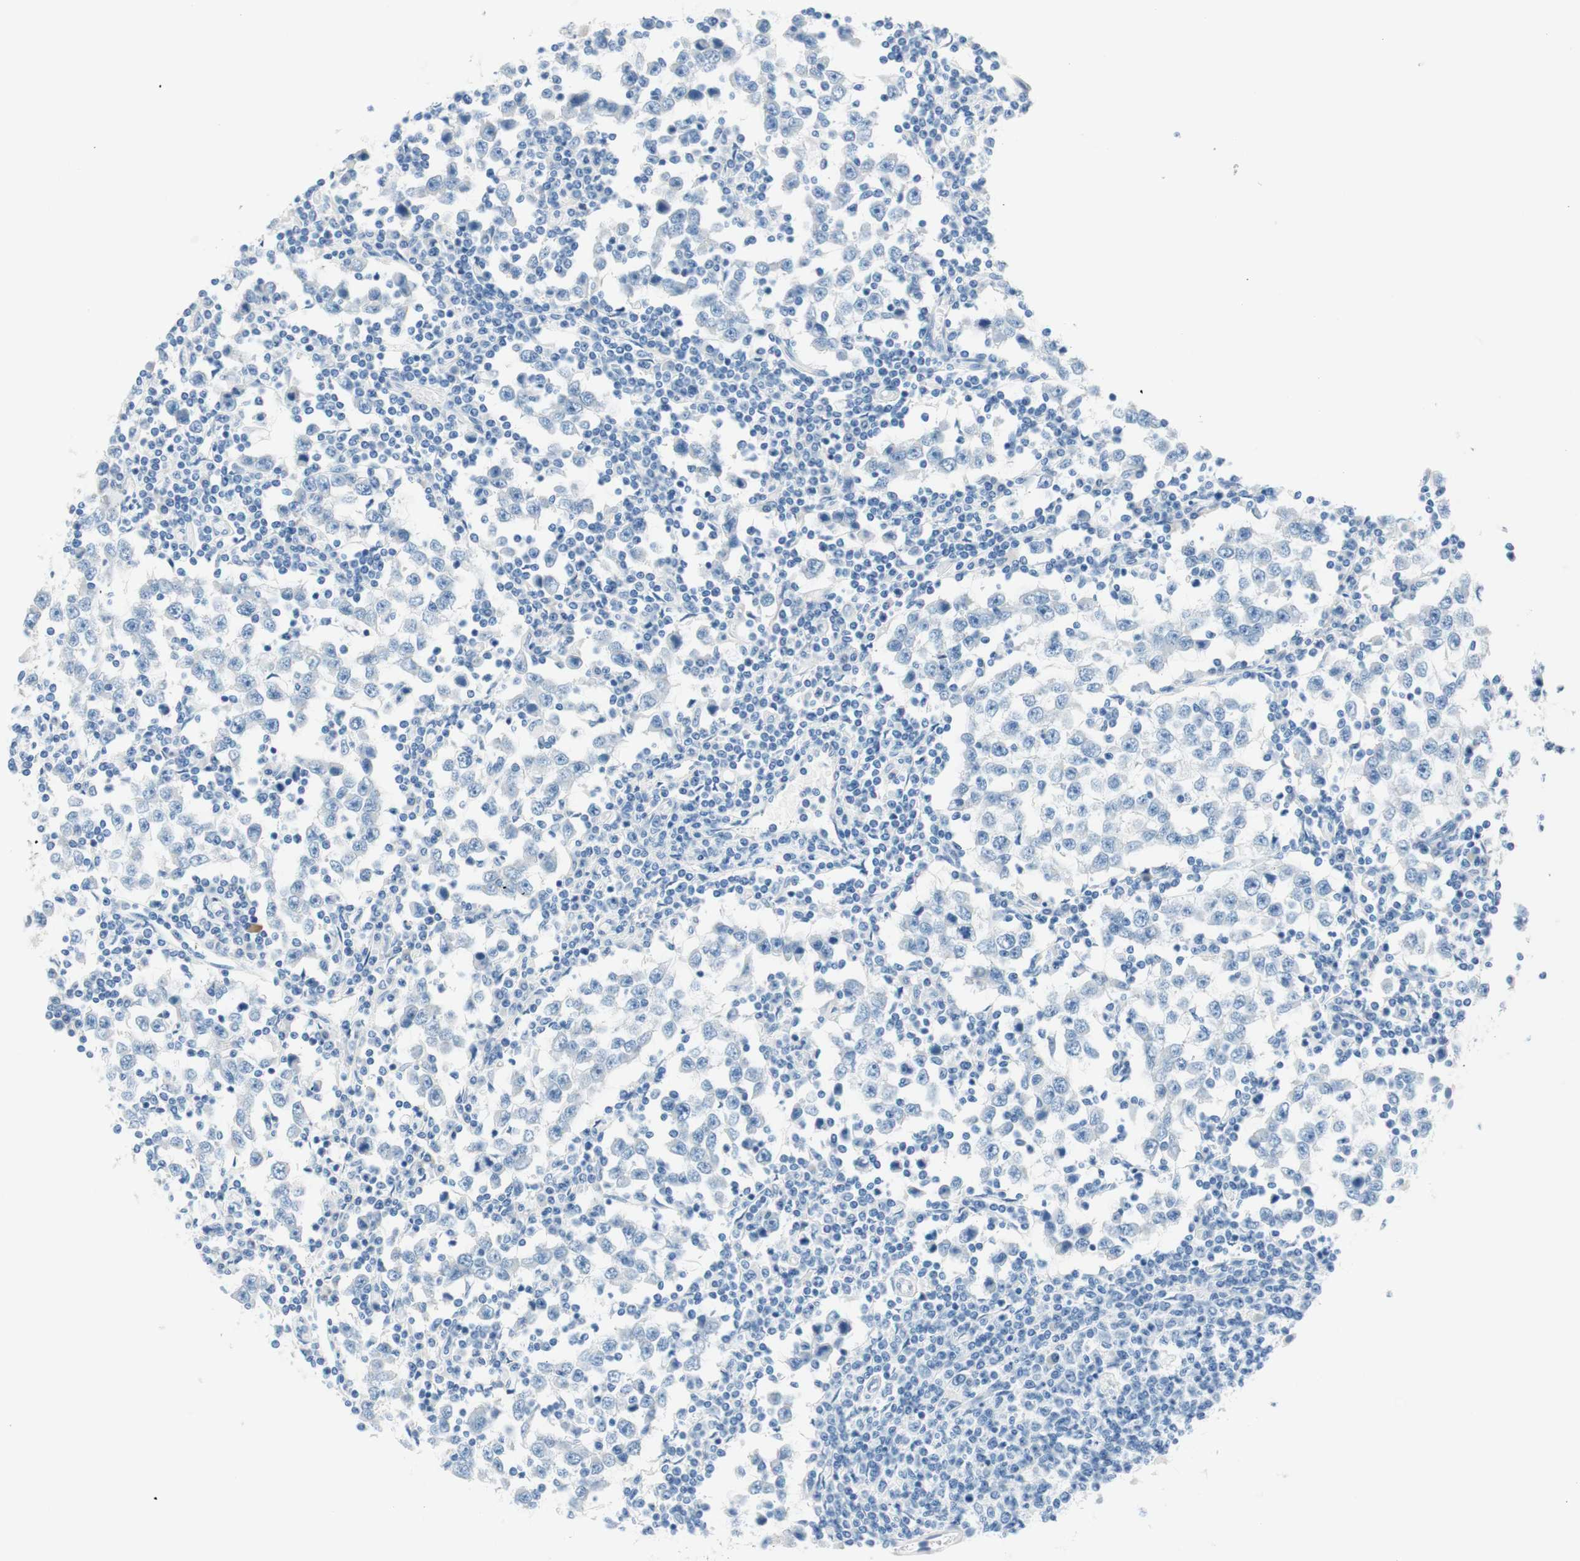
{"staining": {"intensity": "negative", "quantity": "none", "location": "none"}, "tissue": "testis cancer", "cell_type": "Tumor cells", "image_type": "cancer", "snomed": [{"axis": "morphology", "description": "Seminoma, NOS"}, {"axis": "topography", "description": "Testis"}], "caption": "High power microscopy histopathology image of an IHC histopathology image of seminoma (testis), revealing no significant staining in tumor cells. (DAB immunohistochemistry (IHC) visualized using brightfield microscopy, high magnification).", "gene": "PASD1", "patient": {"sex": "male", "age": 65}}